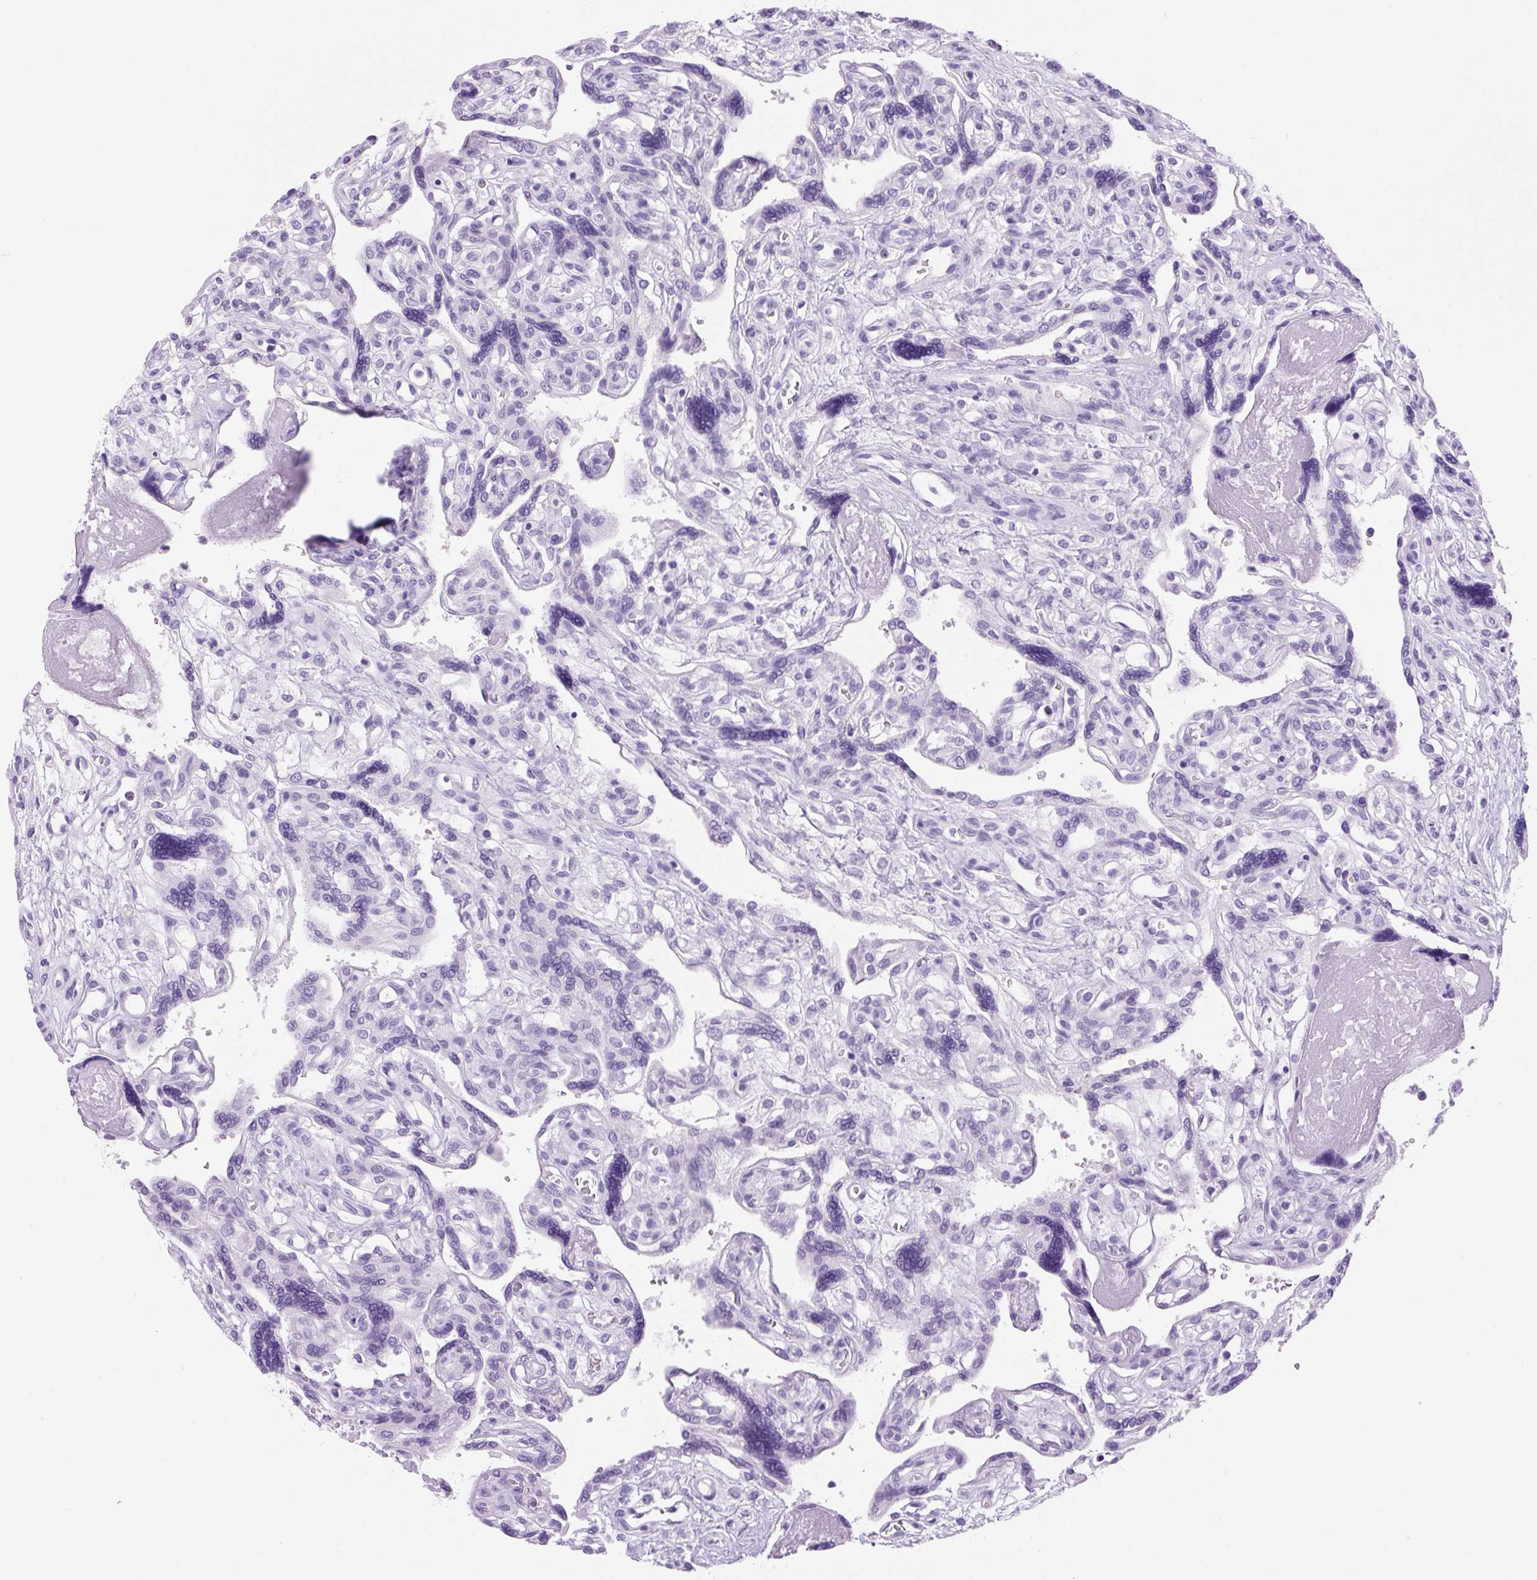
{"staining": {"intensity": "negative", "quantity": "none", "location": "none"}, "tissue": "placenta", "cell_type": "Trophoblastic cells", "image_type": "normal", "snomed": [{"axis": "morphology", "description": "Normal tissue, NOS"}, {"axis": "topography", "description": "Placenta"}], "caption": "Immunohistochemical staining of unremarkable placenta demonstrates no significant expression in trophoblastic cells. Nuclei are stained in blue.", "gene": "PRRT1", "patient": {"sex": "female", "age": 39}}